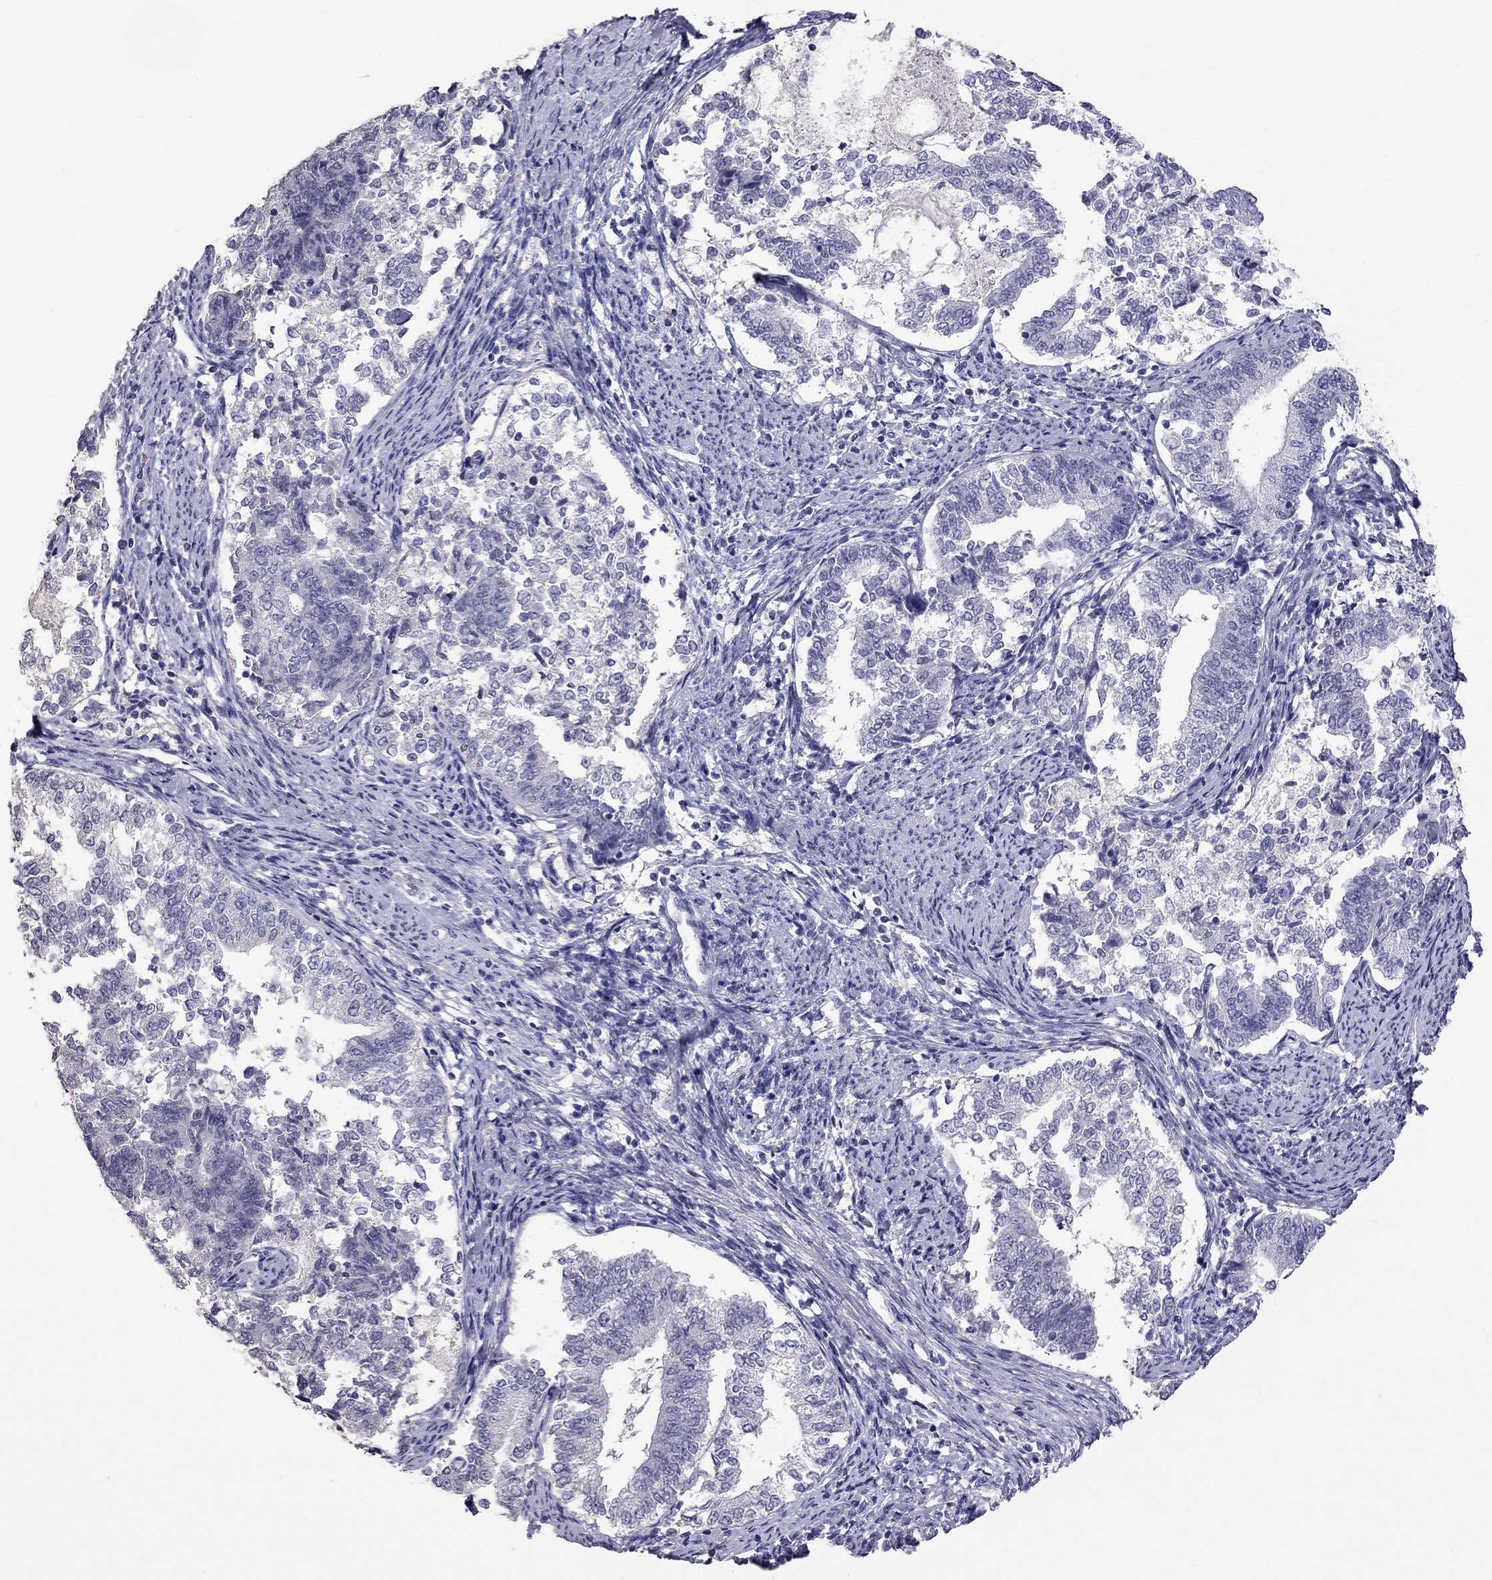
{"staining": {"intensity": "negative", "quantity": "none", "location": "none"}, "tissue": "endometrial cancer", "cell_type": "Tumor cells", "image_type": "cancer", "snomed": [{"axis": "morphology", "description": "Adenocarcinoma, NOS"}, {"axis": "topography", "description": "Endometrium"}], "caption": "Immunohistochemistry of human endometrial adenocarcinoma shows no expression in tumor cells.", "gene": "CFAP91", "patient": {"sex": "female", "age": 65}}